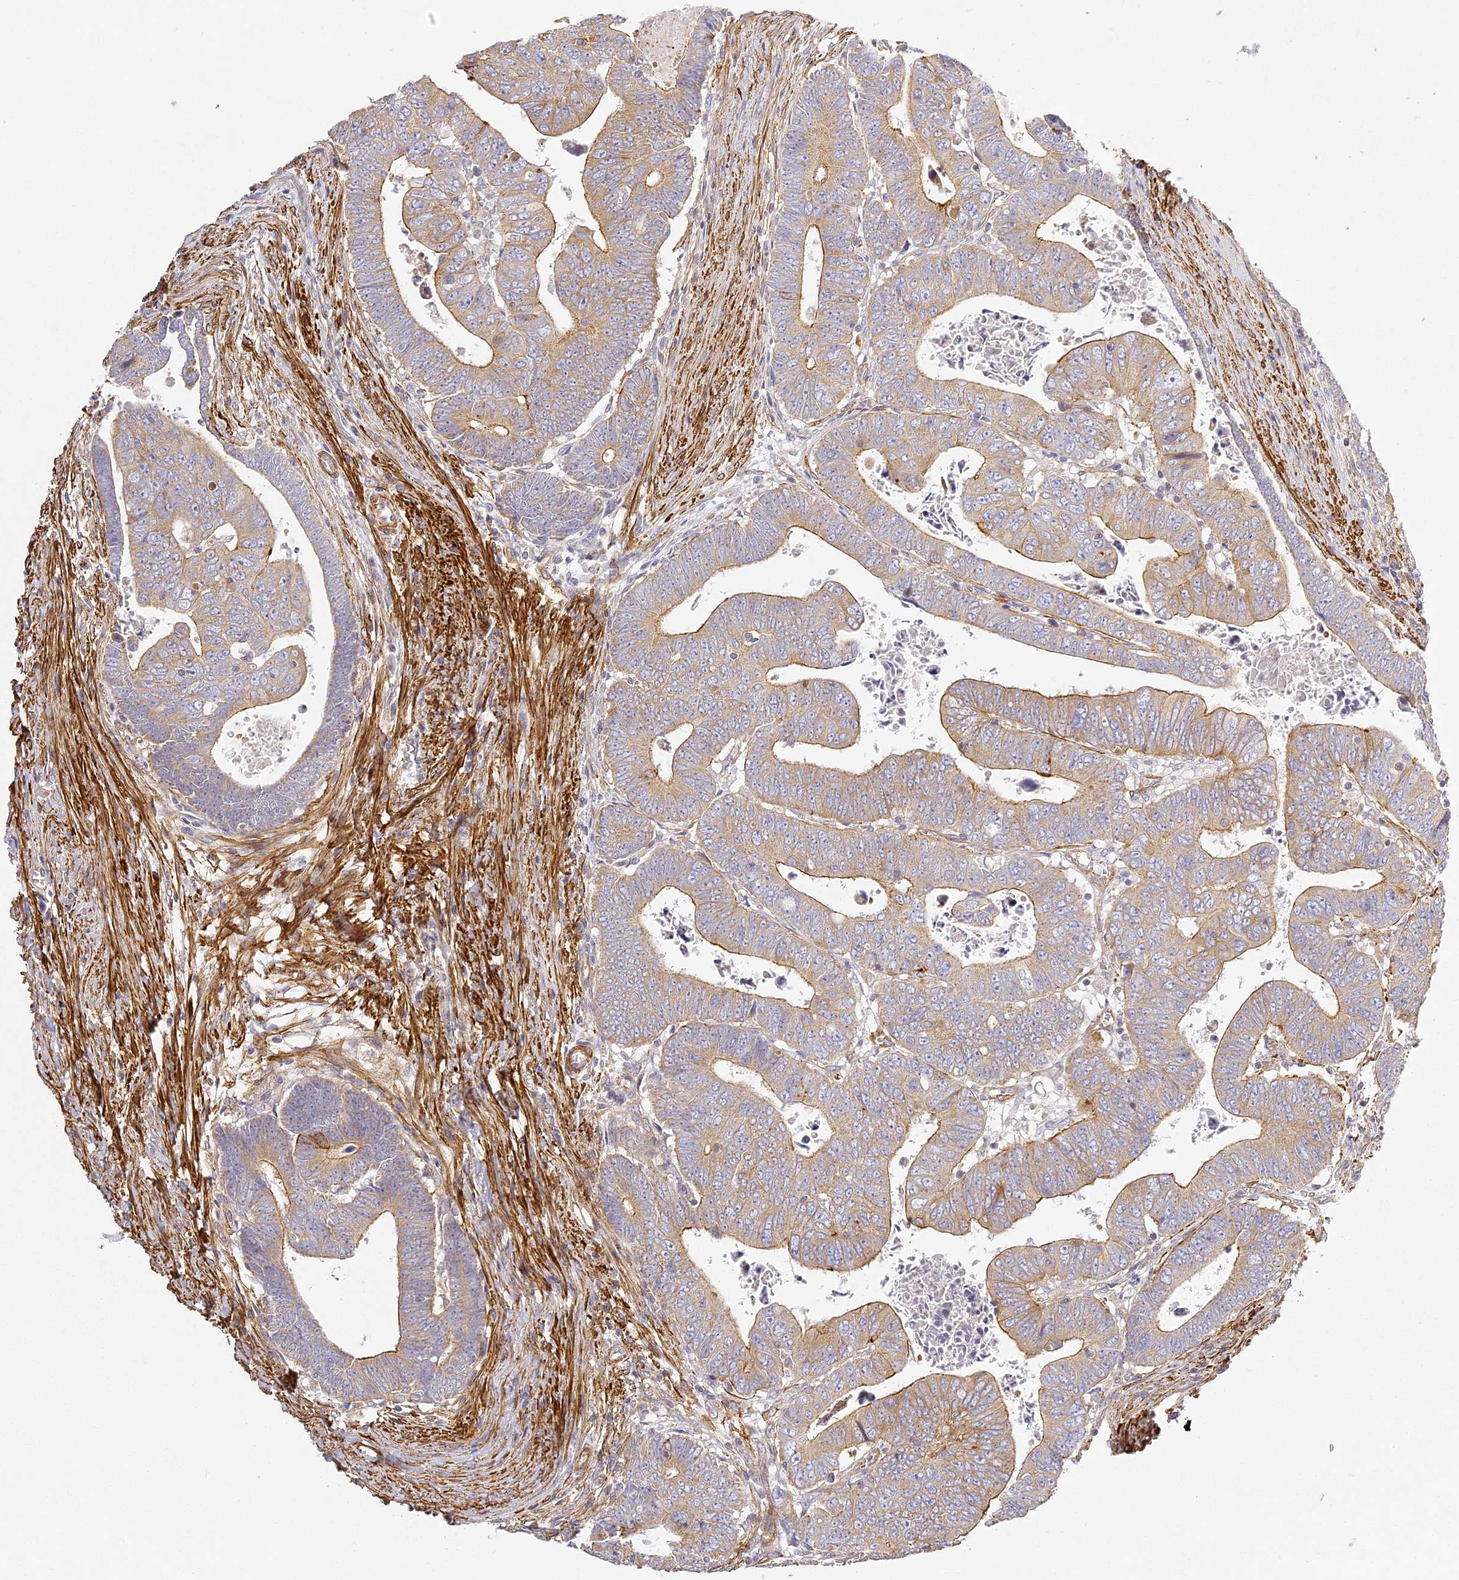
{"staining": {"intensity": "moderate", "quantity": "25%-75%", "location": "cytoplasmic/membranous"}, "tissue": "colorectal cancer", "cell_type": "Tumor cells", "image_type": "cancer", "snomed": [{"axis": "morphology", "description": "Normal tissue, NOS"}, {"axis": "morphology", "description": "Adenocarcinoma, NOS"}, {"axis": "topography", "description": "Rectum"}], "caption": "Immunohistochemical staining of colorectal cancer demonstrates moderate cytoplasmic/membranous protein staining in about 25%-75% of tumor cells.", "gene": "MED28", "patient": {"sex": "female", "age": 65}}